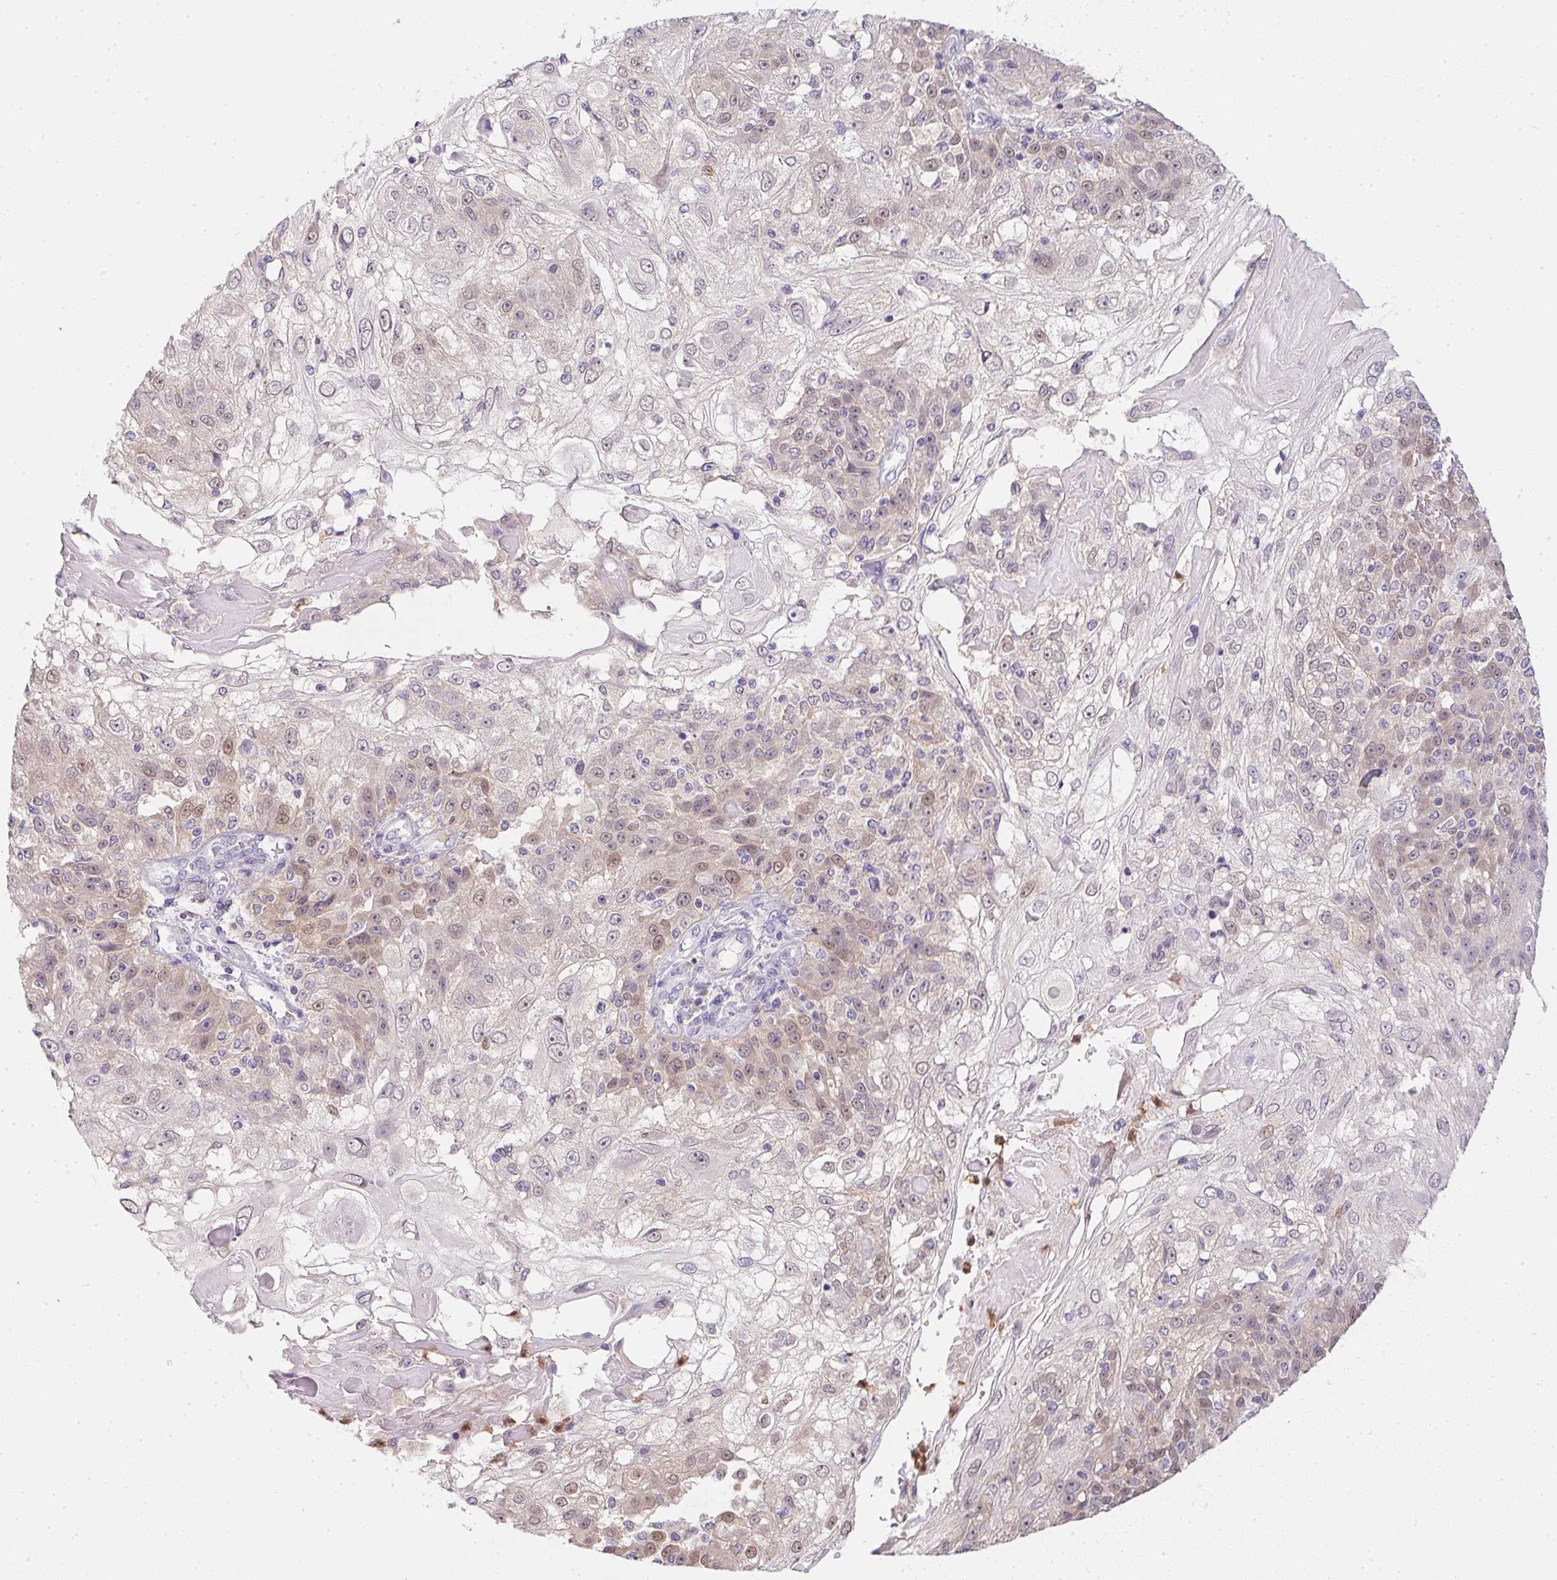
{"staining": {"intensity": "weak", "quantity": "<25%", "location": "nuclear"}, "tissue": "skin cancer", "cell_type": "Tumor cells", "image_type": "cancer", "snomed": [{"axis": "morphology", "description": "Normal tissue, NOS"}, {"axis": "morphology", "description": "Squamous cell carcinoma, NOS"}, {"axis": "topography", "description": "Skin"}], "caption": "Human skin cancer stained for a protein using immunohistochemistry (IHC) demonstrates no staining in tumor cells.", "gene": "DNAJC5G", "patient": {"sex": "female", "age": 83}}